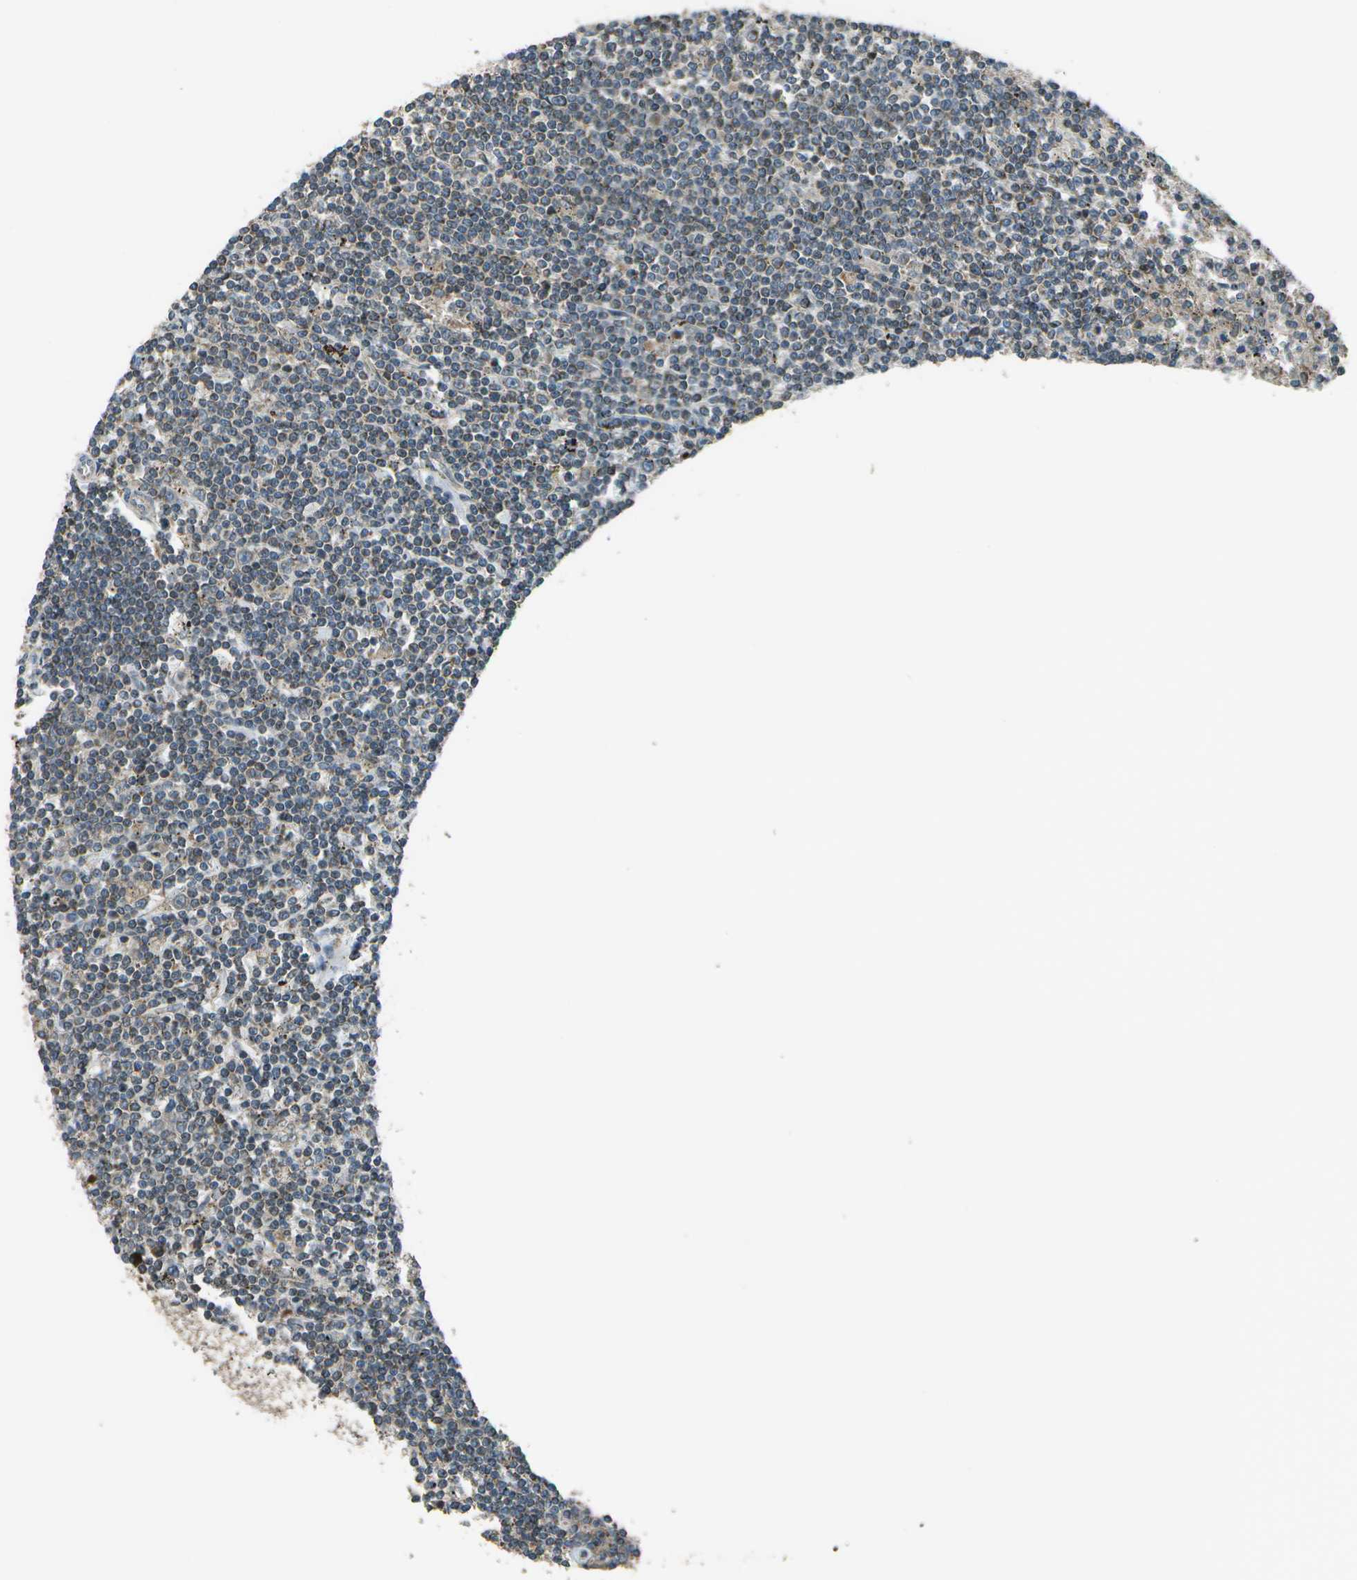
{"staining": {"intensity": "weak", "quantity": "25%-75%", "location": "cytoplasmic/membranous"}, "tissue": "lymphoma", "cell_type": "Tumor cells", "image_type": "cancer", "snomed": [{"axis": "morphology", "description": "Malignant lymphoma, non-Hodgkin's type, Low grade"}, {"axis": "topography", "description": "Spleen"}], "caption": "This is a photomicrograph of immunohistochemistry staining of lymphoma, which shows weak positivity in the cytoplasmic/membranous of tumor cells.", "gene": "PLPBP", "patient": {"sex": "male", "age": 76}}